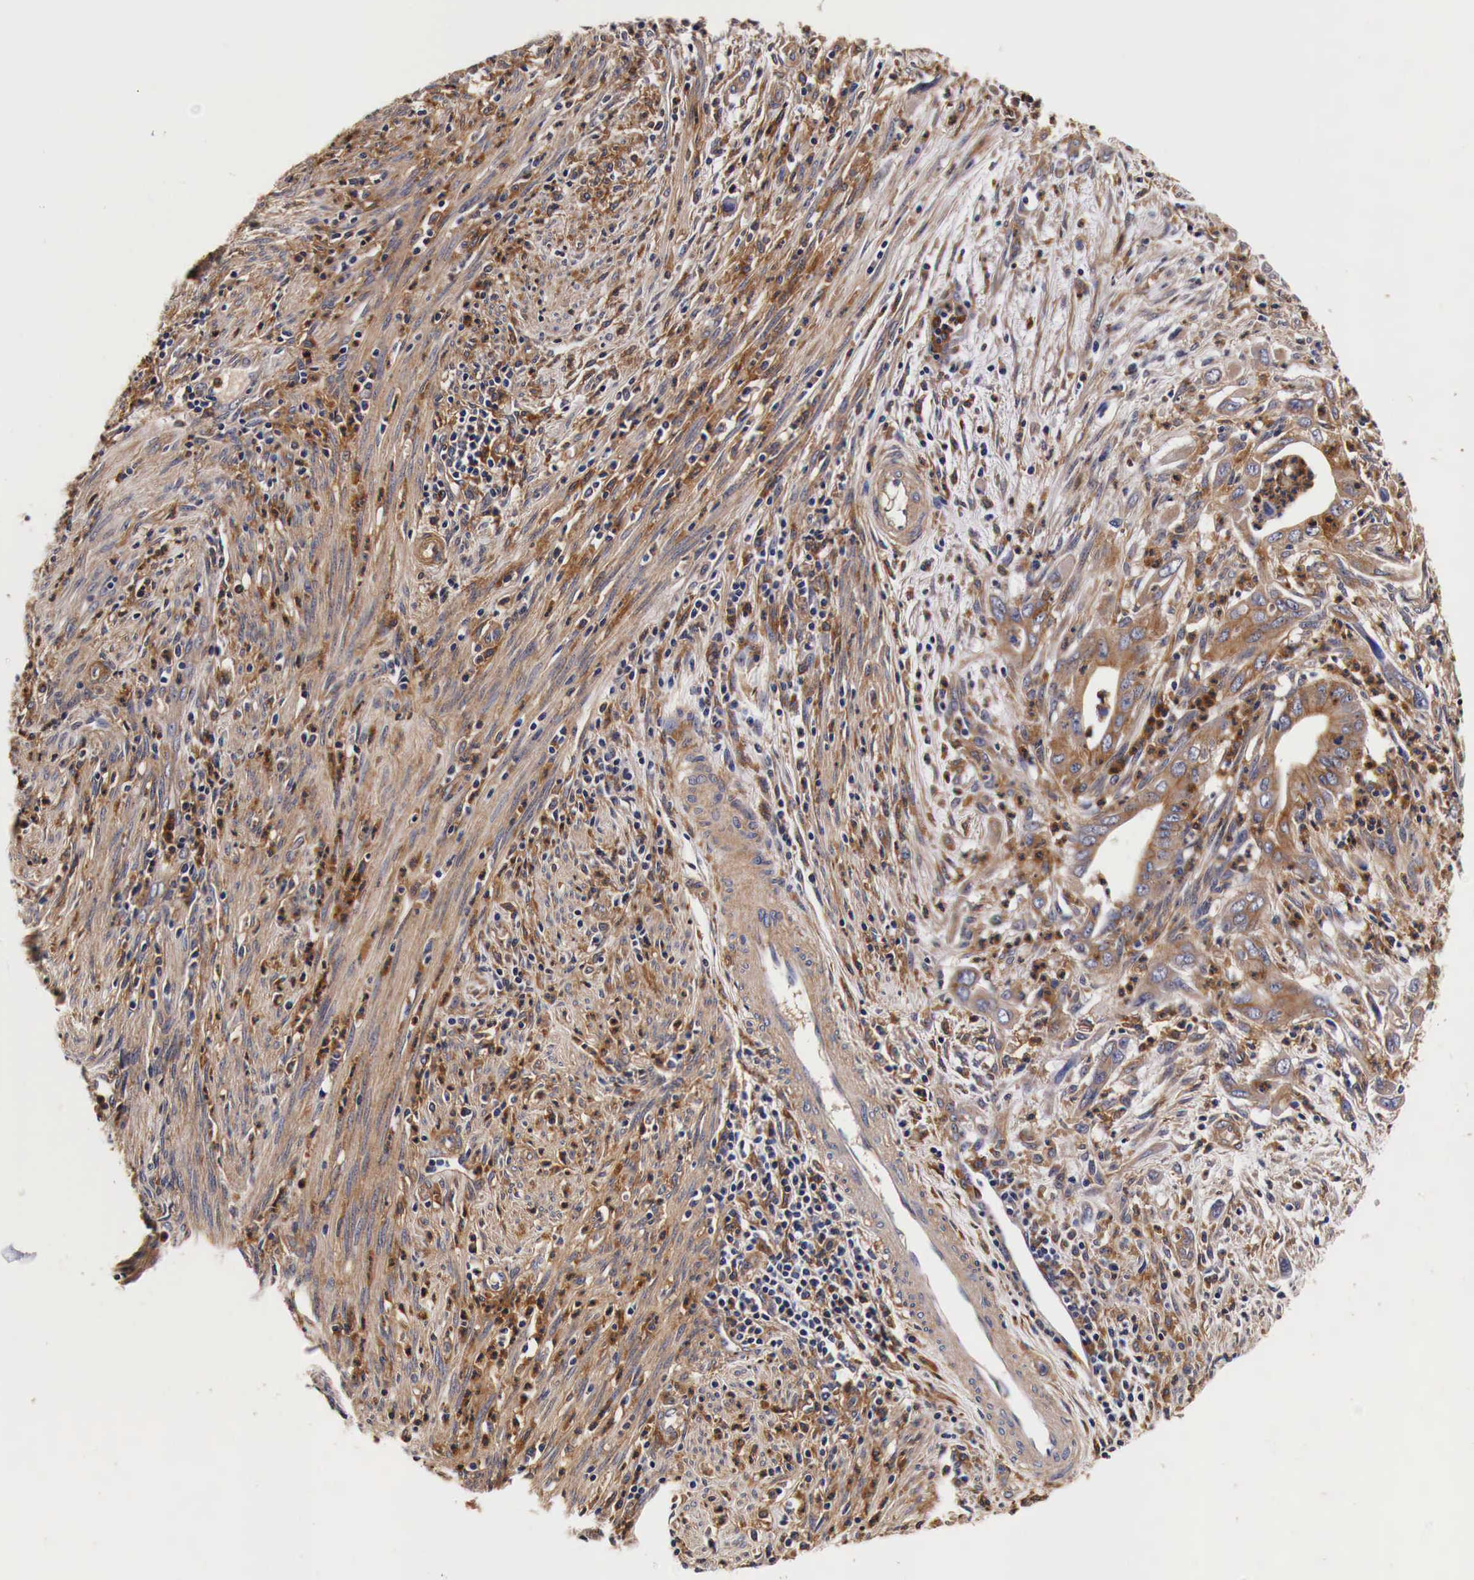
{"staining": {"intensity": "strong", "quantity": ">75%", "location": "cytoplasmic/membranous"}, "tissue": "cervical cancer", "cell_type": "Tumor cells", "image_type": "cancer", "snomed": [{"axis": "morphology", "description": "Normal tissue, NOS"}, {"axis": "morphology", "description": "Adenocarcinoma, NOS"}, {"axis": "topography", "description": "Cervix"}], "caption": "Immunohistochemistry histopathology image of neoplastic tissue: adenocarcinoma (cervical) stained using IHC exhibits high levels of strong protein expression localized specifically in the cytoplasmic/membranous of tumor cells, appearing as a cytoplasmic/membranous brown color.", "gene": "RP2", "patient": {"sex": "female", "age": 34}}